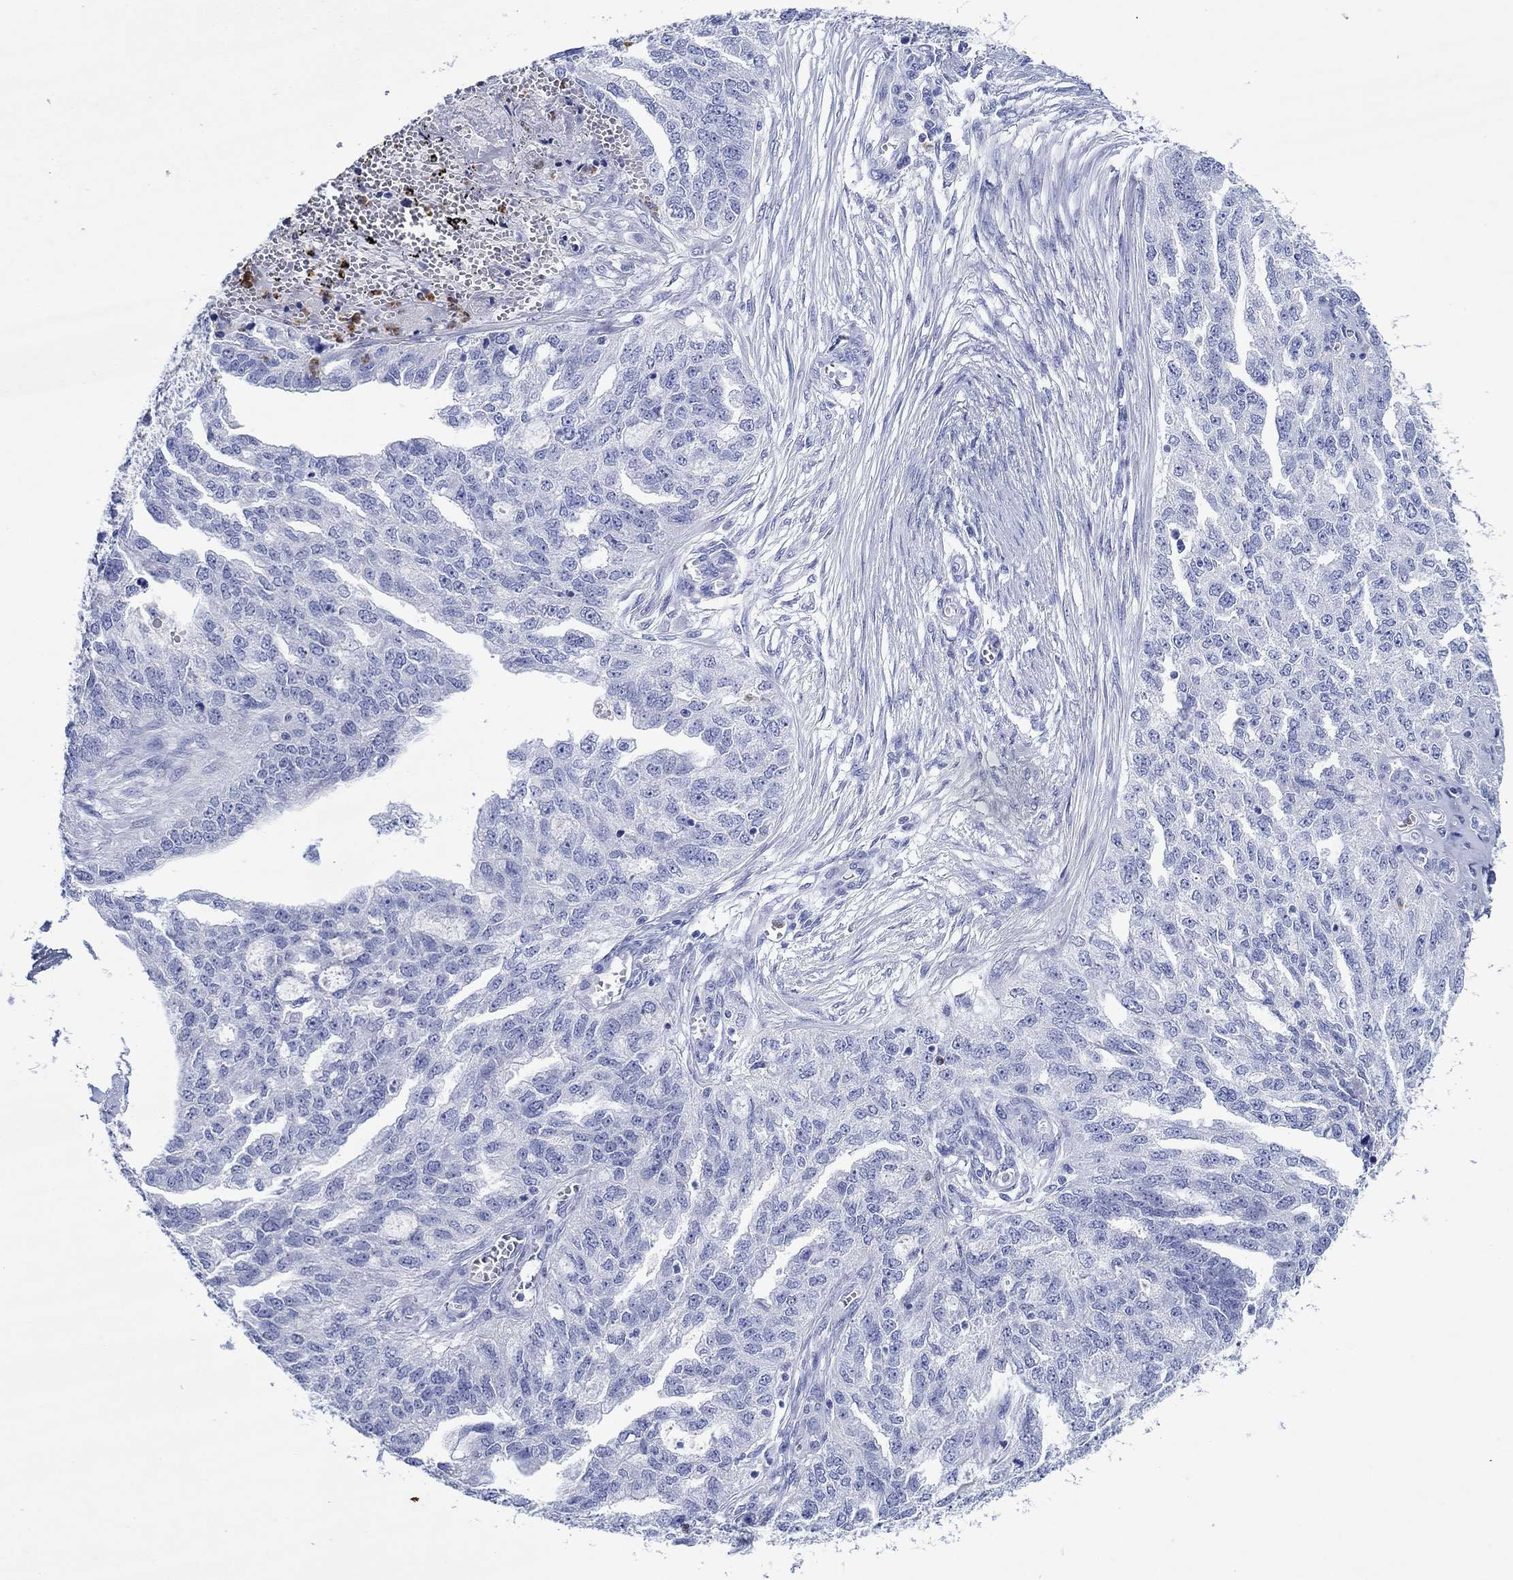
{"staining": {"intensity": "negative", "quantity": "none", "location": "none"}, "tissue": "ovarian cancer", "cell_type": "Tumor cells", "image_type": "cancer", "snomed": [{"axis": "morphology", "description": "Cystadenocarcinoma, serous, NOS"}, {"axis": "topography", "description": "Ovary"}], "caption": "Immunohistochemical staining of ovarian cancer (serous cystadenocarcinoma) displays no significant expression in tumor cells. The staining is performed using DAB (3,3'-diaminobenzidine) brown chromogen with nuclei counter-stained in using hematoxylin.", "gene": "EPX", "patient": {"sex": "female", "age": 51}}